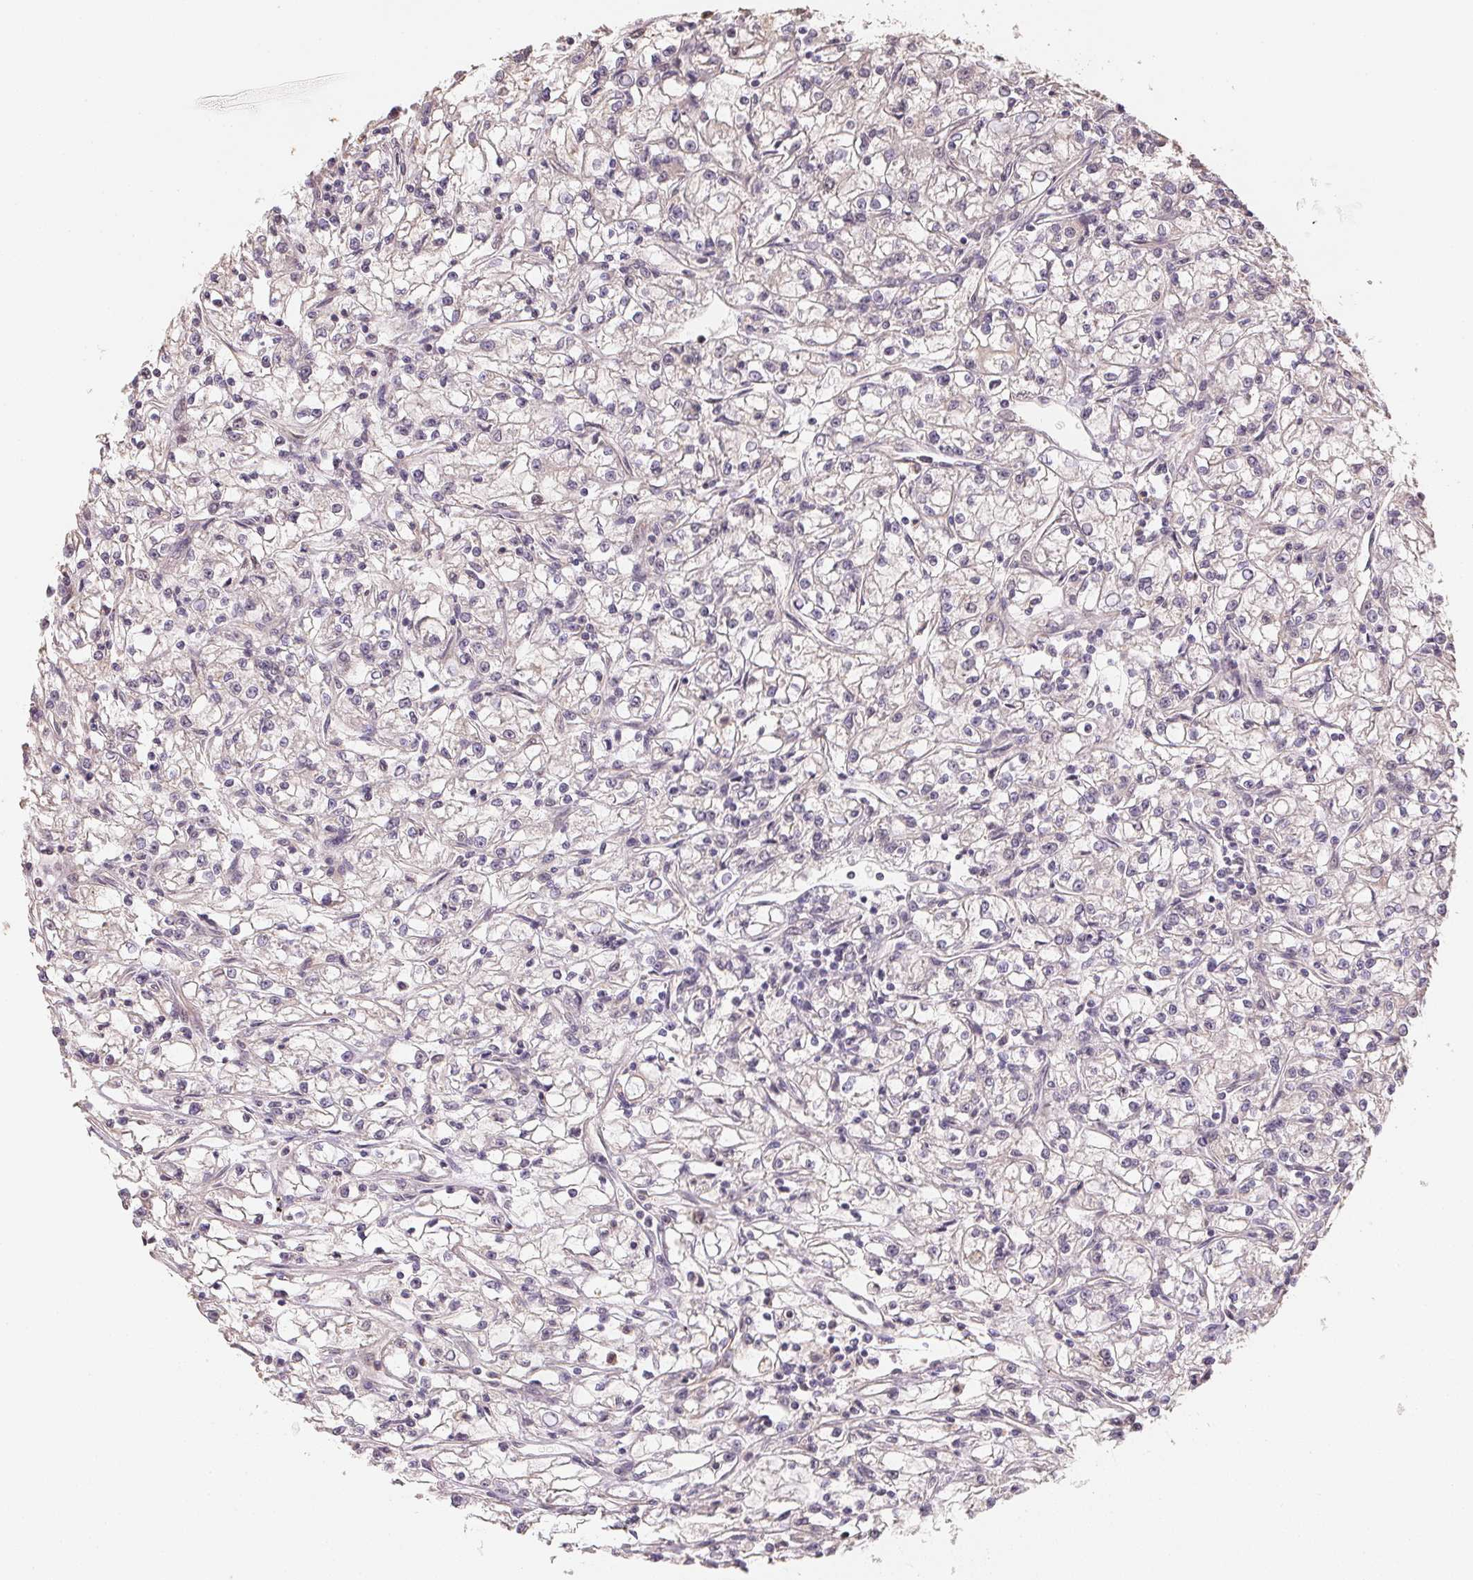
{"staining": {"intensity": "negative", "quantity": "none", "location": "none"}, "tissue": "renal cancer", "cell_type": "Tumor cells", "image_type": "cancer", "snomed": [{"axis": "morphology", "description": "Adenocarcinoma, NOS"}, {"axis": "topography", "description": "Kidney"}], "caption": "This is an immunohistochemistry photomicrograph of renal adenocarcinoma. There is no staining in tumor cells.", "gene": "TMEM222", "patient": {"sex": "female", "age": 59}}